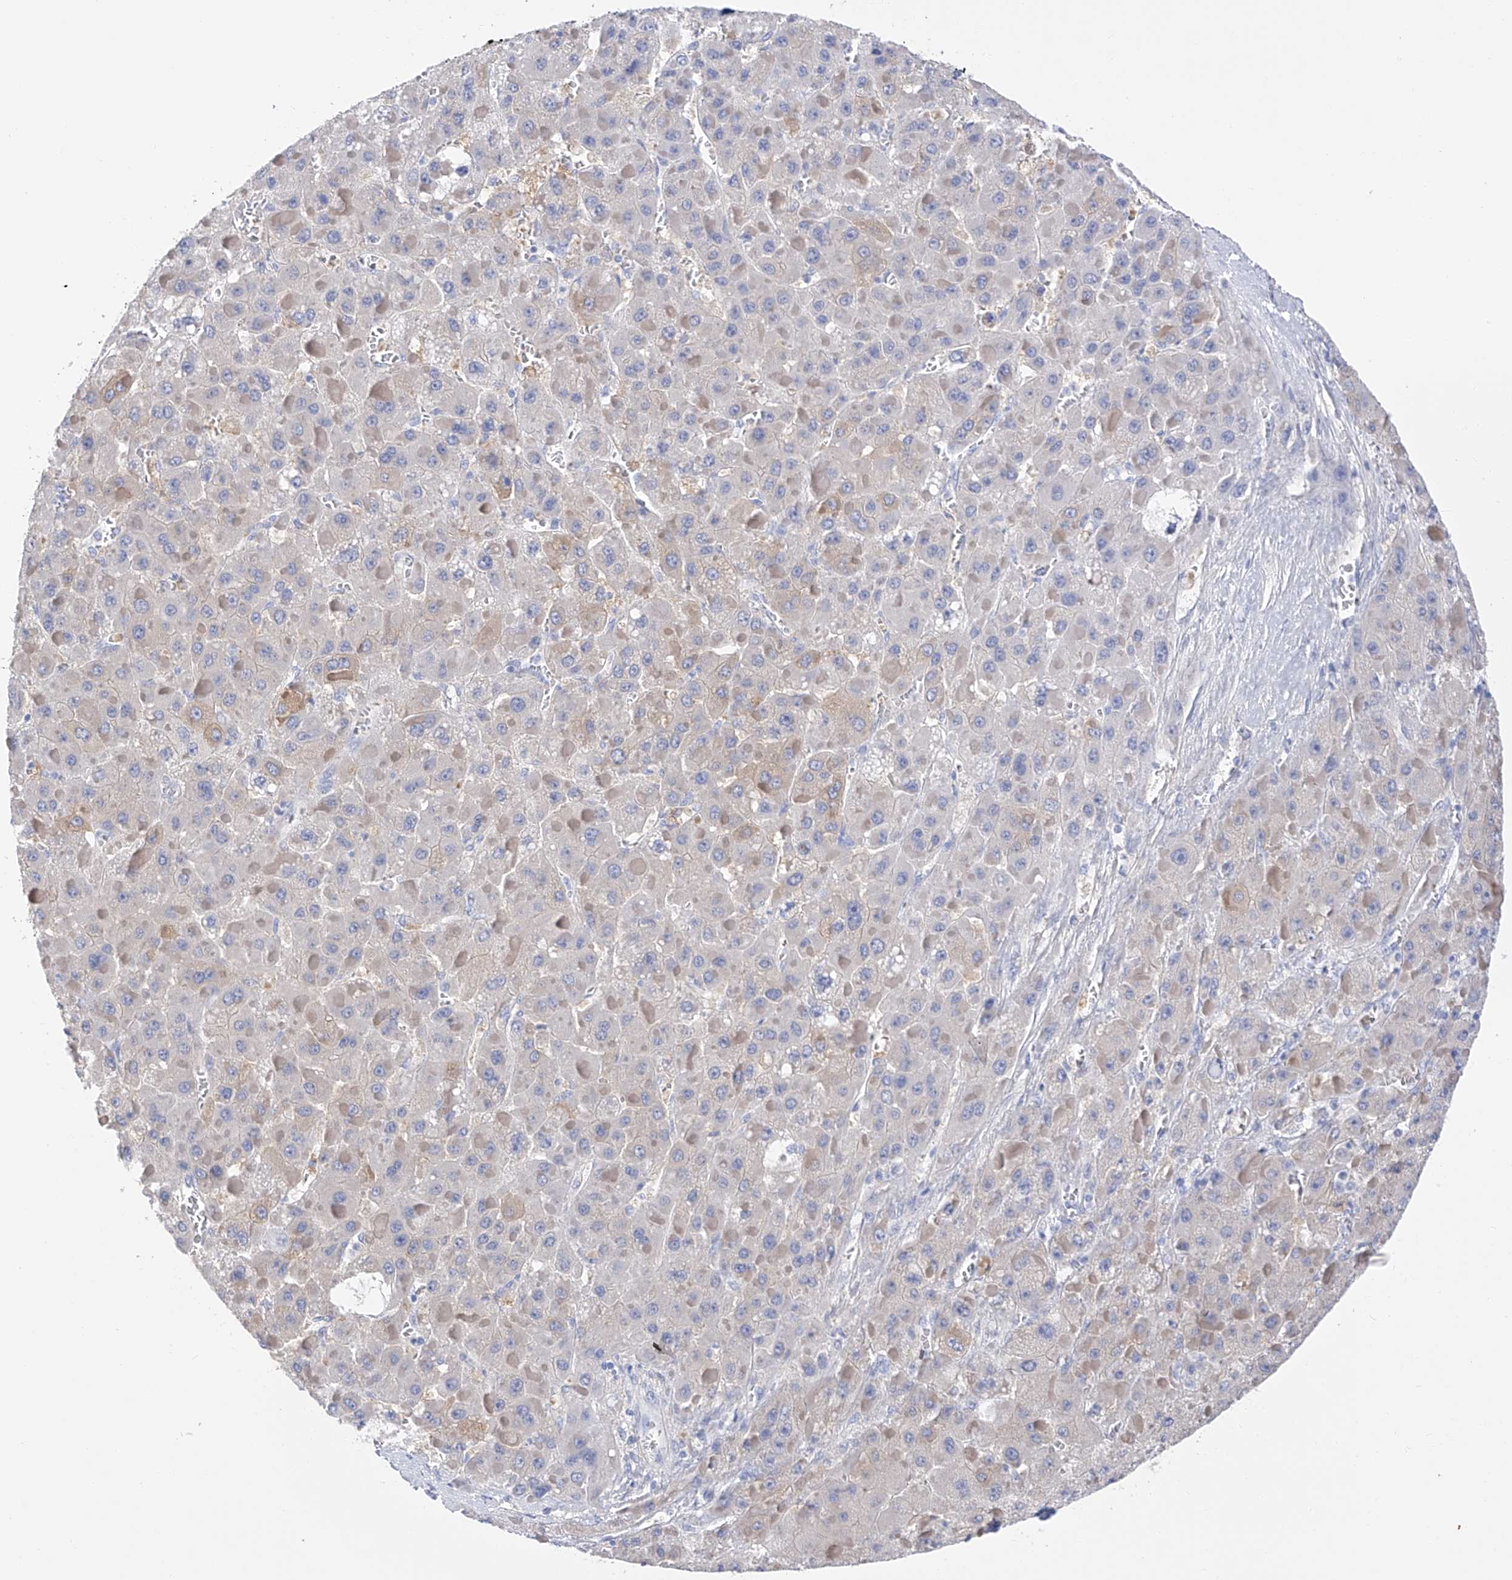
{"staining": {"intensity": "weak", "quantity": "<25%", "location": "cytoplasmic/membranous"}, "tissue": "liver cancer", "cell_type": "Tumor cells", "image_type": "cancer", "snomed": [{"axis": "morphology", "description": "Carcinoma, Hepatocellular, NOS"}, {"axis": "topography", "description": "Liver"}], "caption": "Histopathology image shows no protein expression in tumor cells of hepatocellular carcinoma (liver) tissue.", "gene": "FLG", "patient": {"sex": "female", "age": 73}}